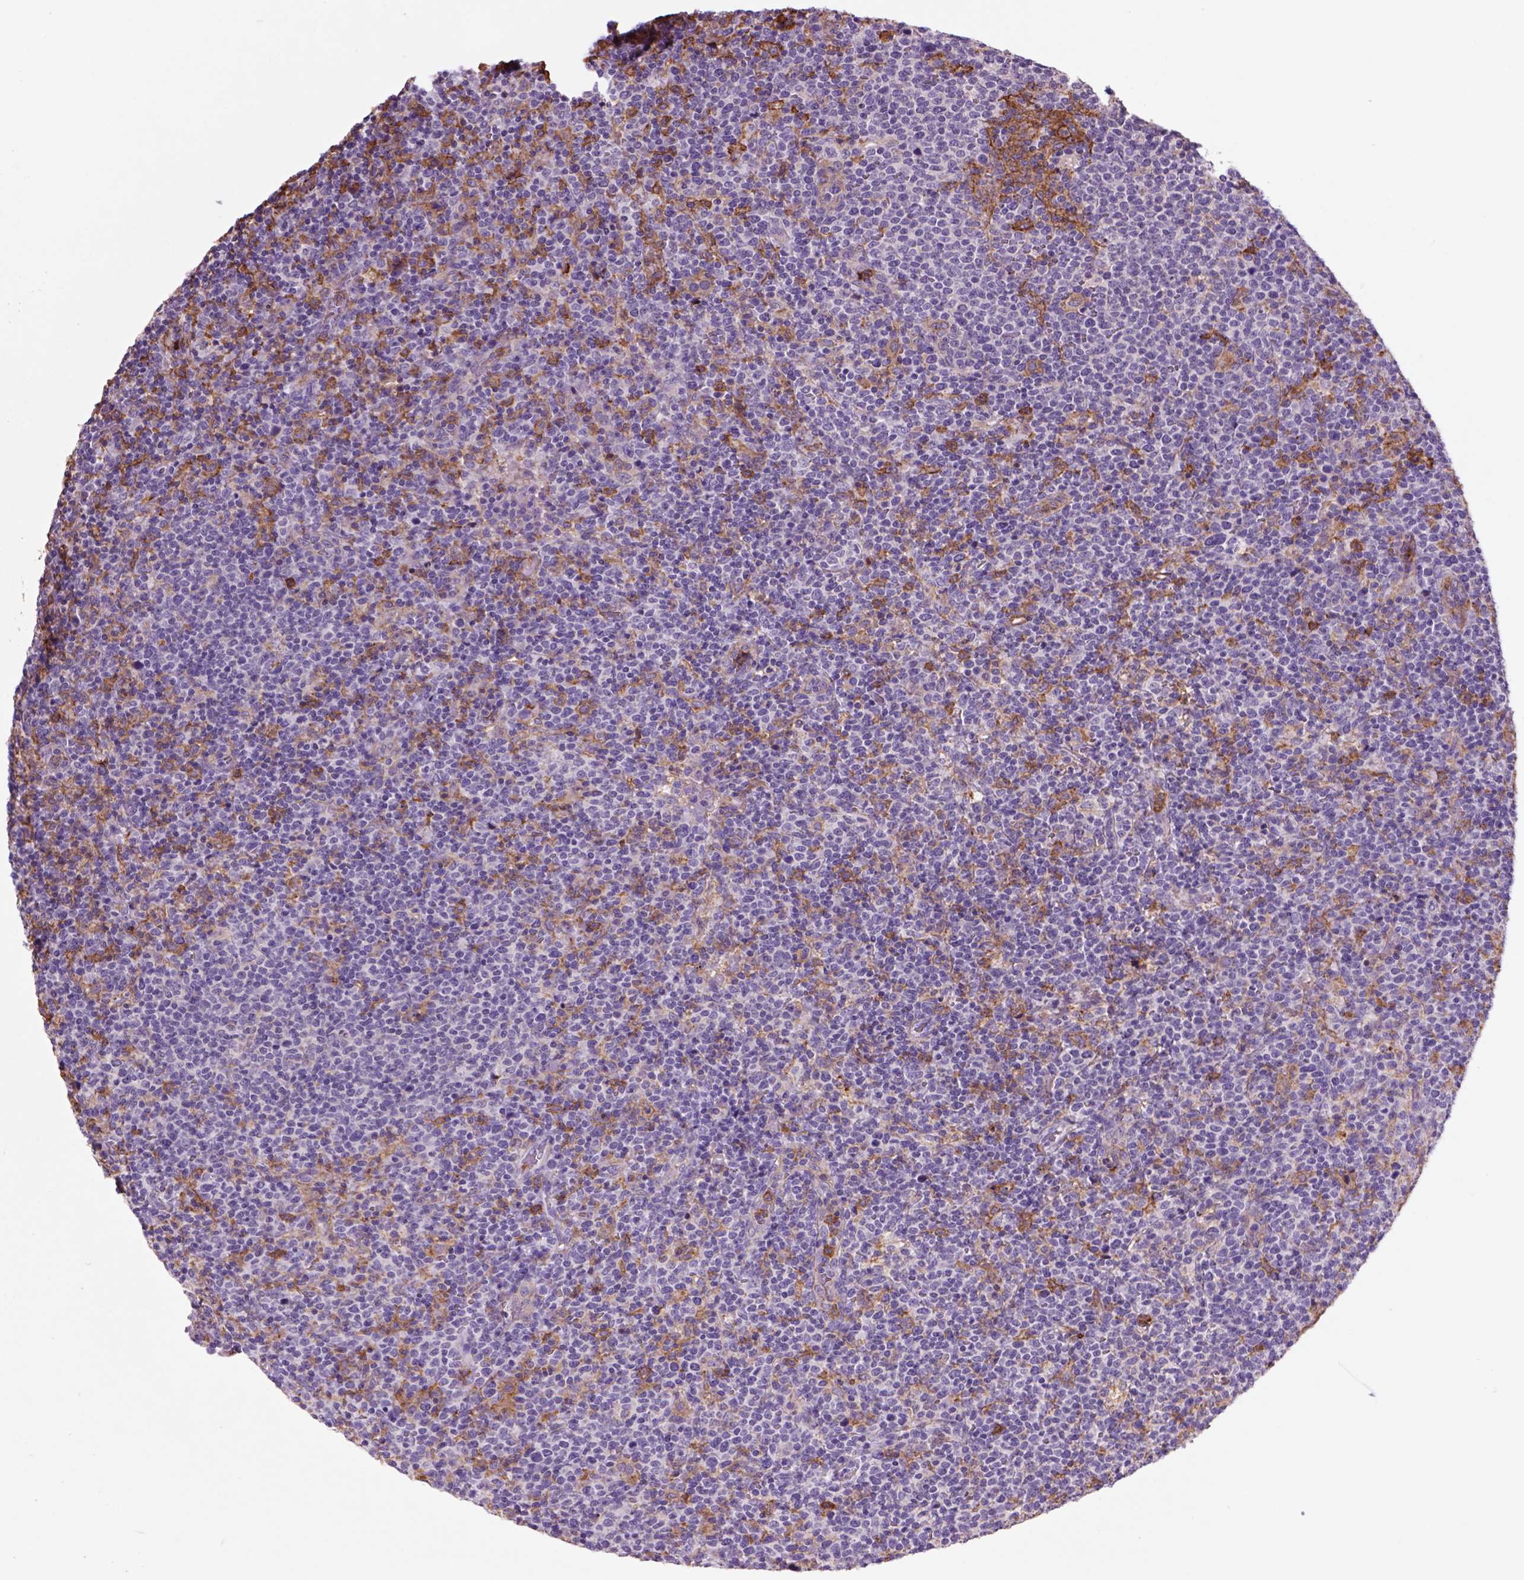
{"staining": {"intensity": "negative", "quantity": "none", "location": "none"}, "tissue": "lymphoma", "cell_type": "Tumor cells", "image_type": "cancer", "snomed": [{"axis": "morphology", "description": "Malignant lymphoma, non-Hodgkin's type, High grade"}, {"axis": "topography", "description": "Lymph node"}], "caption": "Immunohistochemistry of high-grade malignant lymphoma, non-Hodgkin's type exhibits no positivity in tumor cells. (DAB (3,3'-diaminobenzidine) immunohistochemistry with hematoxylin counter stain).", "gene": "CD14", "patient": {"sex": "male", "age": 61}}